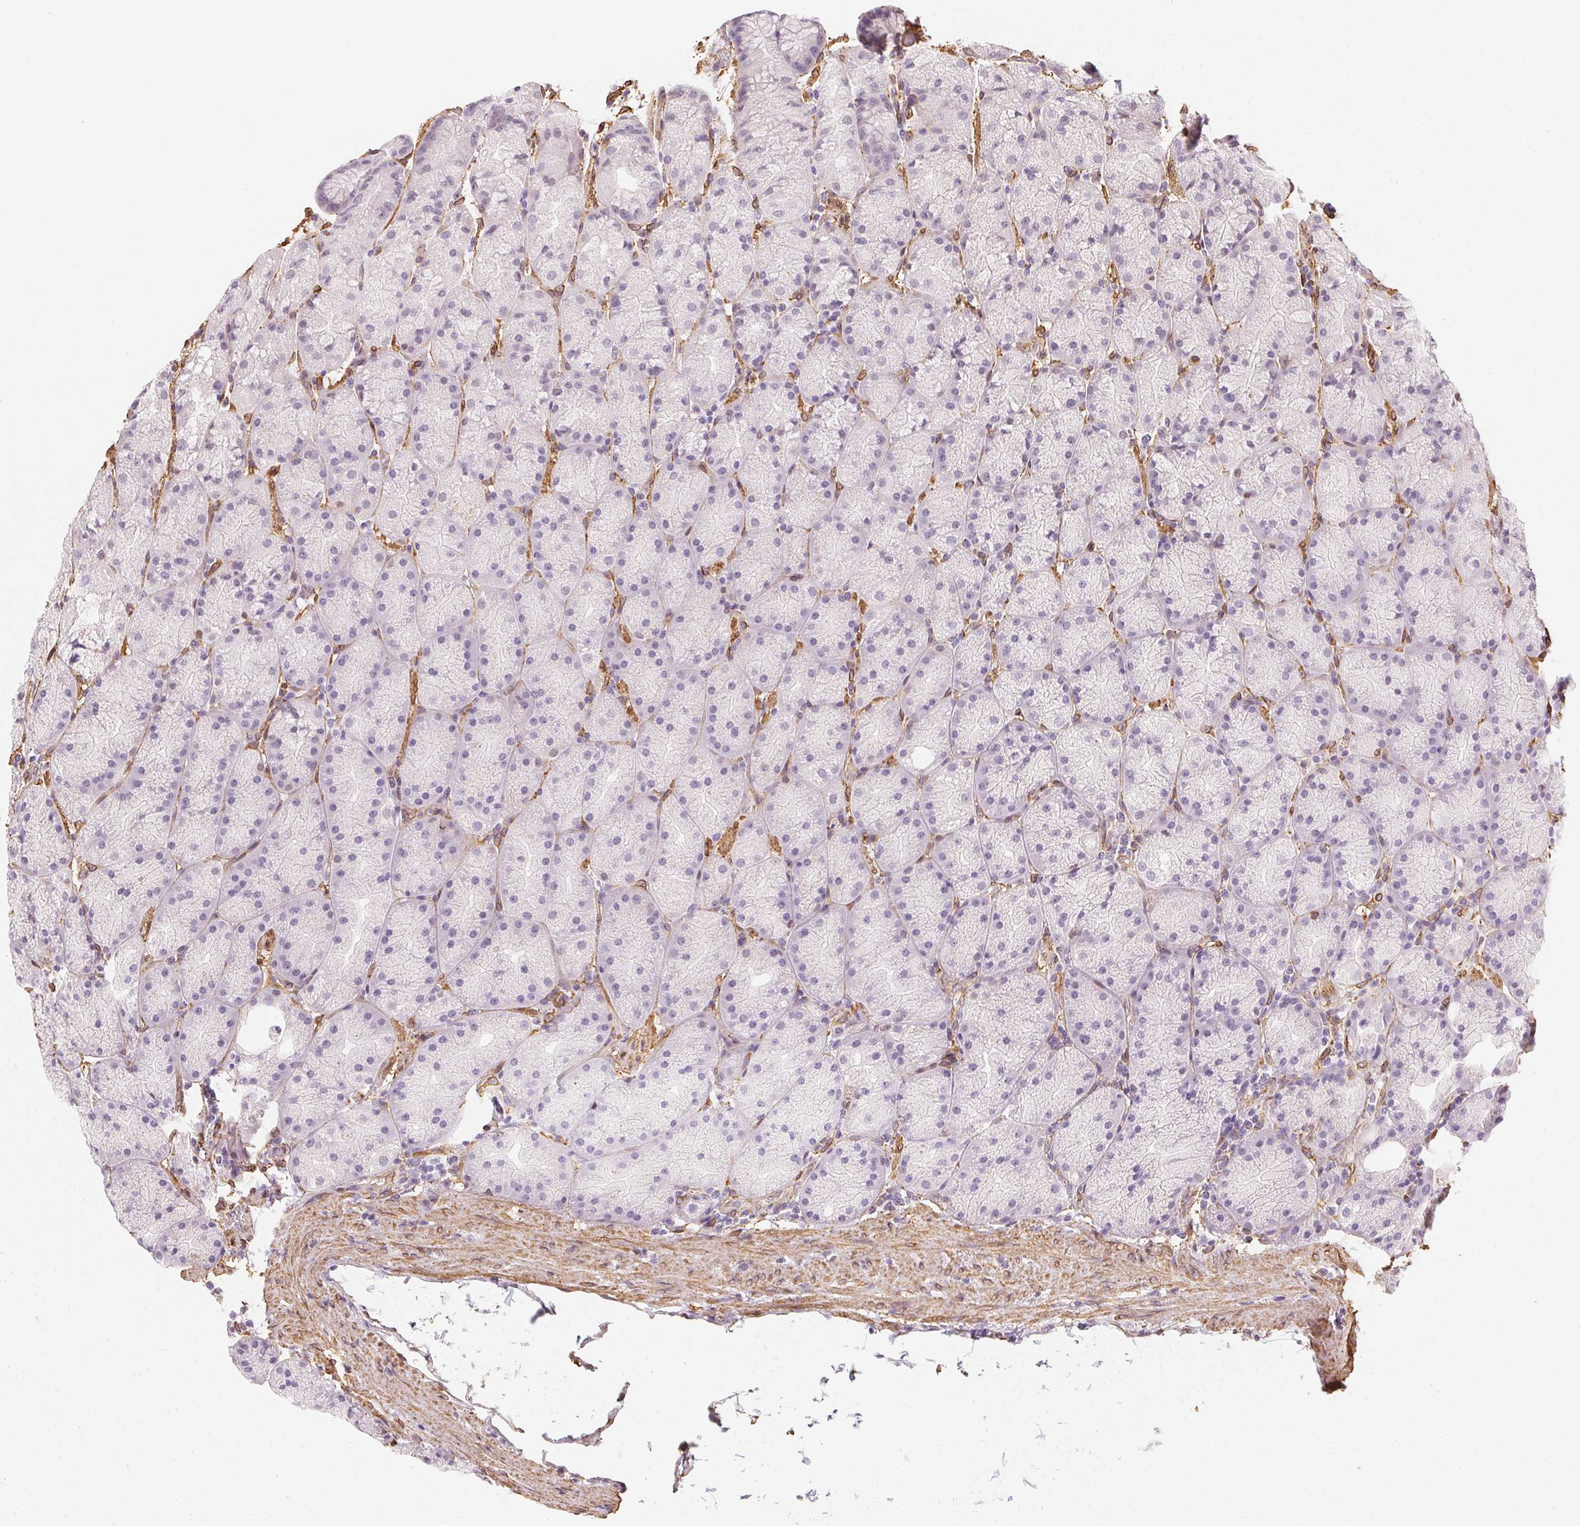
{"staining": {"intensity": "negative", "quantity": "none", "location": "none"}, "tissue": "stomach", "cell_type": "Glandular cells", "image_type": "normal", "snomed": [{"axis": "morphology", "description": "Normal tissue, NOS"}, {"axis": "topography", "description": "Stomach, upper"}, {"axis": "topography", "description": "Stomach"}], "caption": "Image shows no significant protein expression in glandular cells of normal stomach. (Stains: DAB IHC with hematoxylin counter stain, Microscopy: brightfield microscopy at high magnification).", "gene": "RSBN1", "patient": {"sex": "male", "age": 48}}